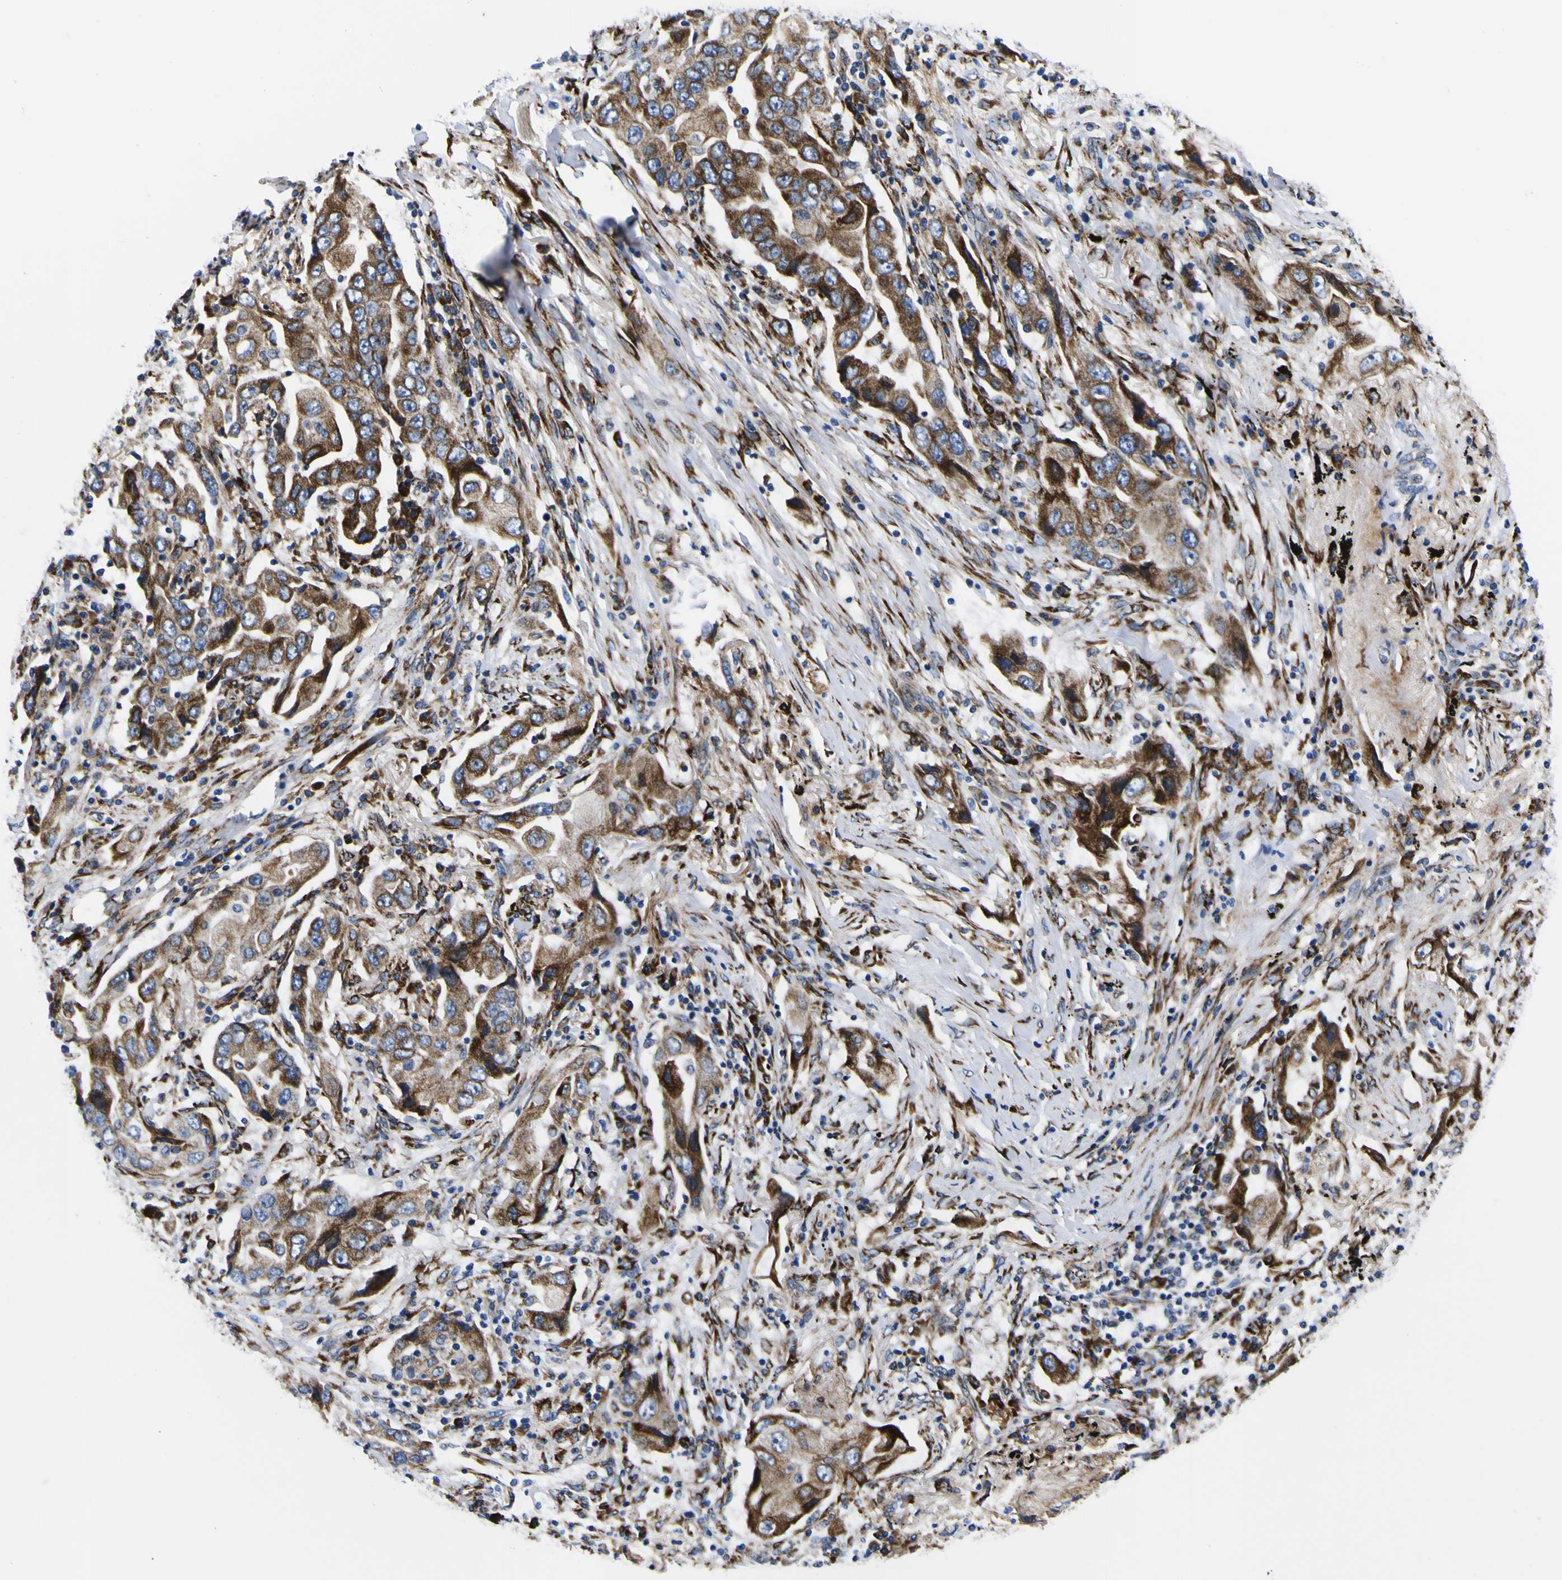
{"staining": {"intensity": "strong", "quantity": ">75%", "location": "cytoplasmic/membranous"}, "tissue": "lung cancer", "cell_type": "Tumor cells", "image_type": "cancer", "snomed": [{"axis": "morphology", "description": "Adenocarcinoma, NOS"}, {"axis": "topography", "description": "Lung"}], "caption": "A brown stain shows strong cytoplasmic/membranous staining of a protein in human lung cancer tumor cells. (DAB (3,3'-diaminobenzidine) IHC, brown staining for protein, blue staining for nuclei).", "gene": "SCD", "patient": {"sex": "female", "age": 65}}